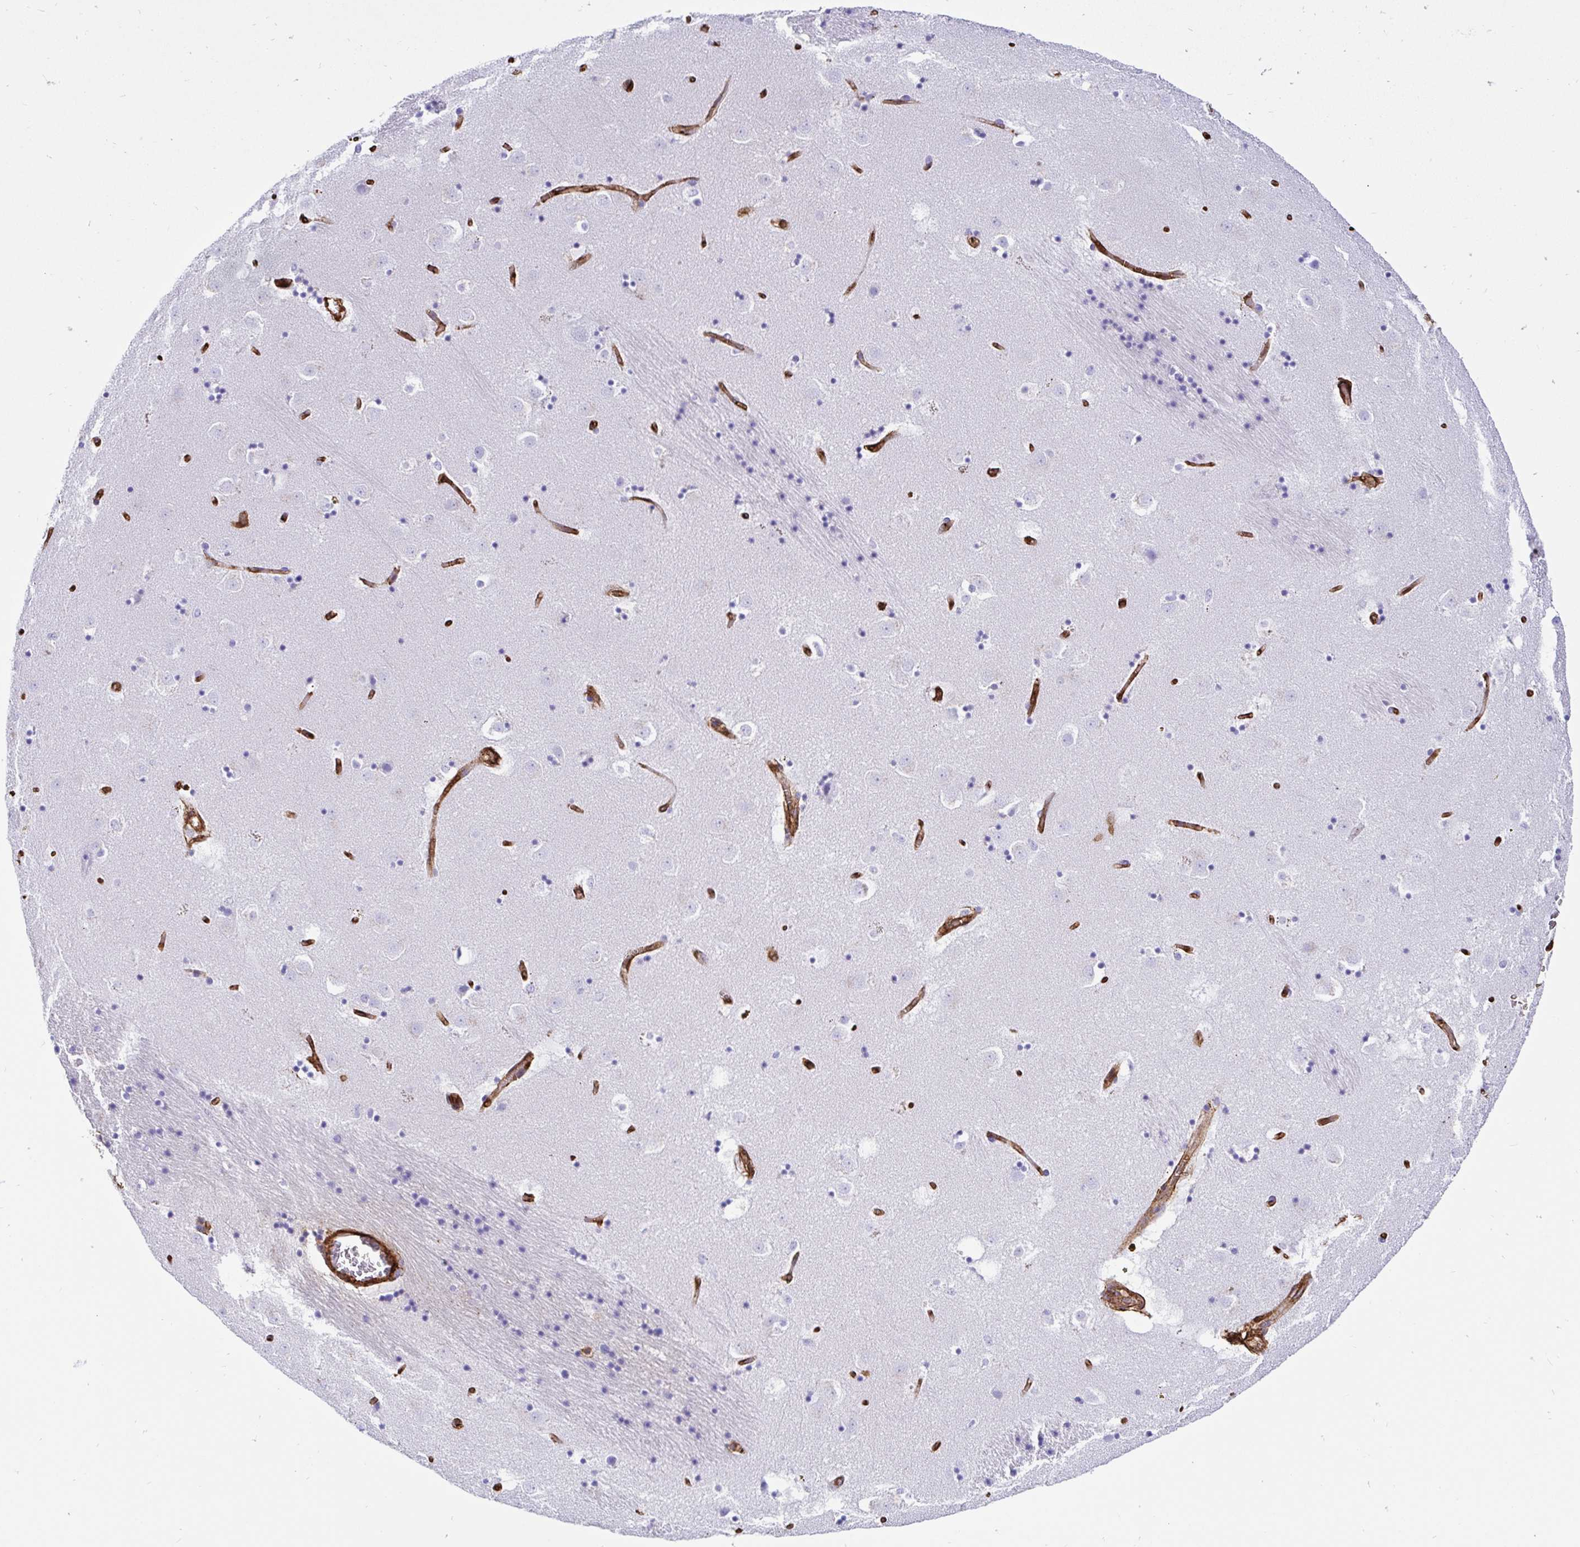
{"staining": {"intensity": "negative", "quantity": "none", "location": "none"}, "tissue": "caudate", "cell_type": "Glial cells", "image_type": "normal", "snomed": [{"axis": "morphology", "description": "Normal tissue, NOS"}, {"axis": "topography", "description": "Lateral ventricle wall"}], "caption": "The immunohistochemistry image has no significant positivity in glial cells of caudate. The staining is performed using DAB (3,3'-diaminobenzidine) brown chromogen with nuclei counter-stained in using hematoxylin.", "gene": "ANXA2", "patient": {"sex": "male", "age": 58}}